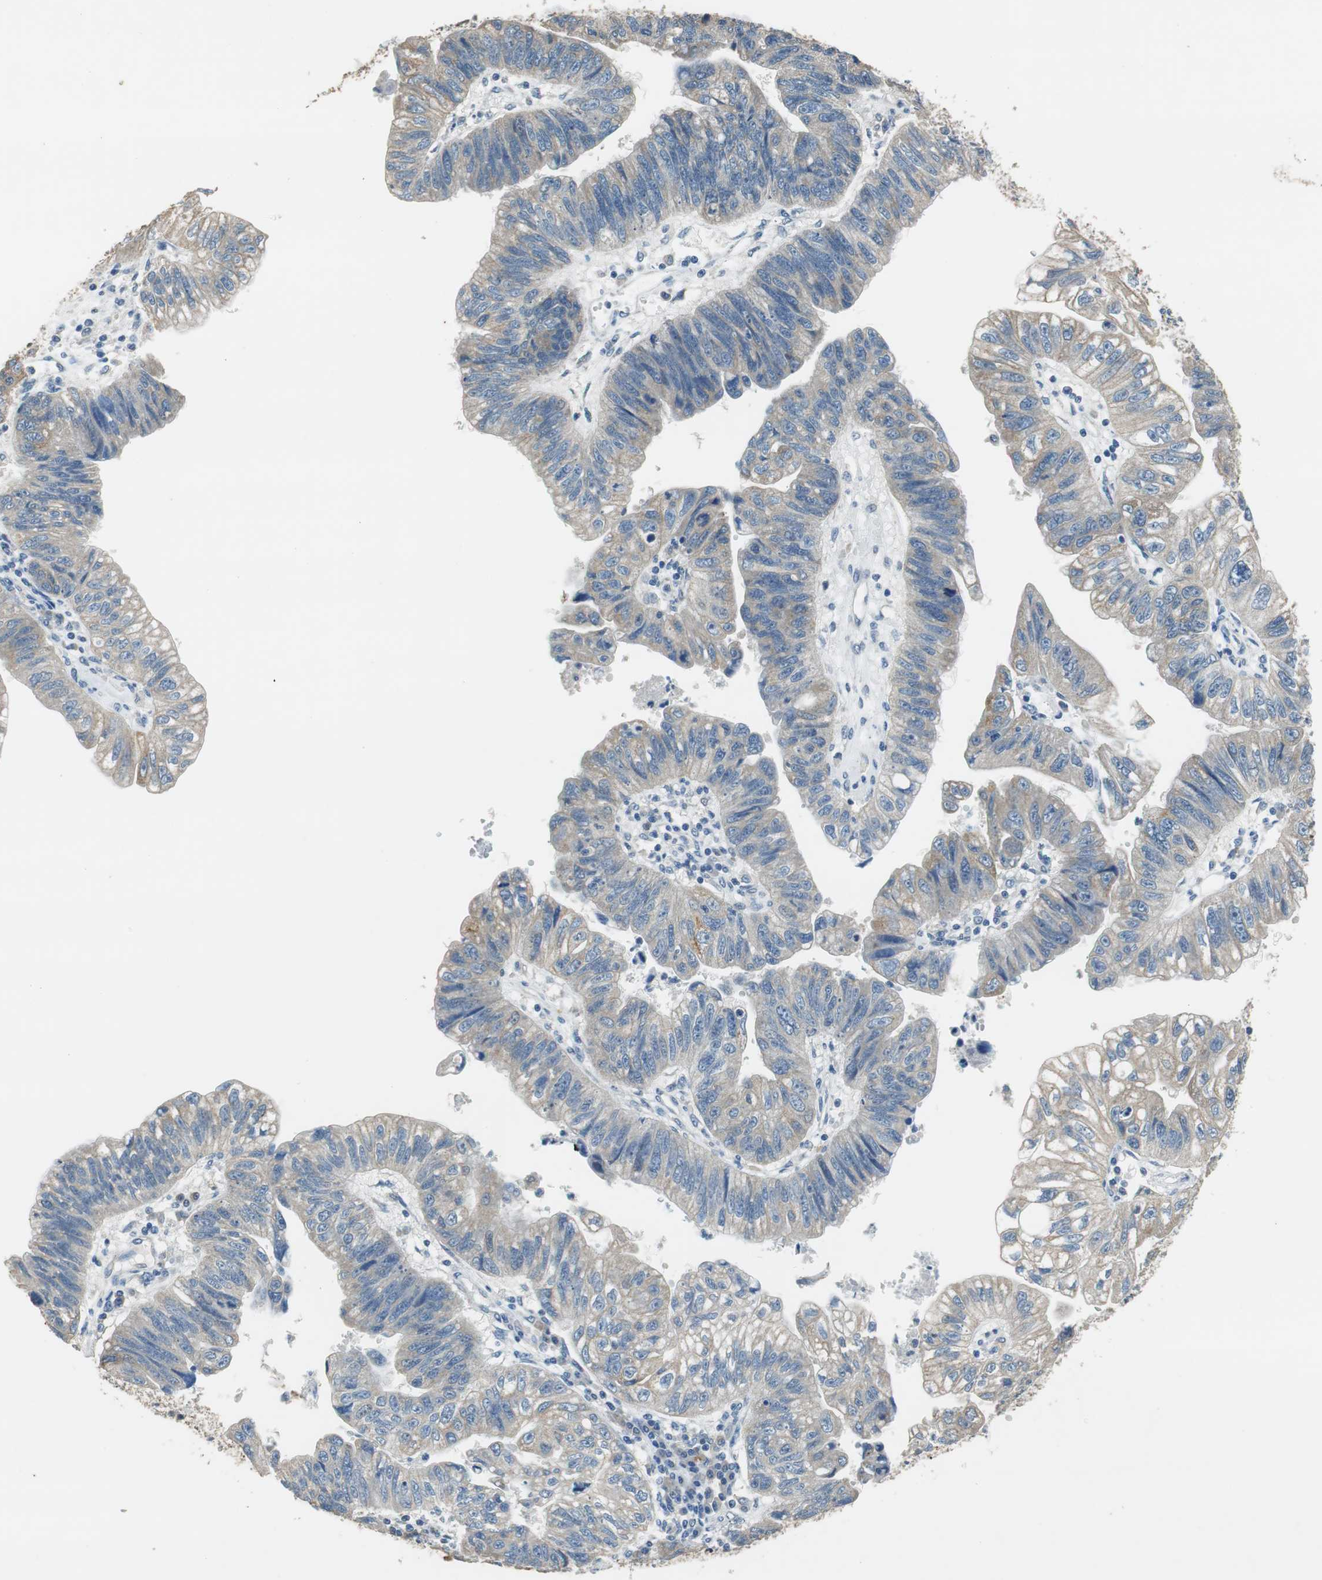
{"staining": {"intensity": "weak", "quantity": "25%-75%", "location": "cytoplasmic/membranous"}, "tissue": "stomach cancer", "cell_type": "Tumor cells", "image_type": "cancer", "snomed": [{"axis": "morphology", "description": "Adenocarcinoma, NOS"}, {"axis": "topography", "description": "Stomach"}], "caption": "DAB (3,3'-diaminobenzidine) immunohistochemical staining of human adenocarcinoma (stomach) shows weak cytoplasmic/membranous protein positivity in approximately 25%-75% of tumor cells. The protein of interest is shown in brown color, while the nuclei are stained blue.", "gene": "ALDH4A1", "patient": {"sex": "male", "age": 59}}